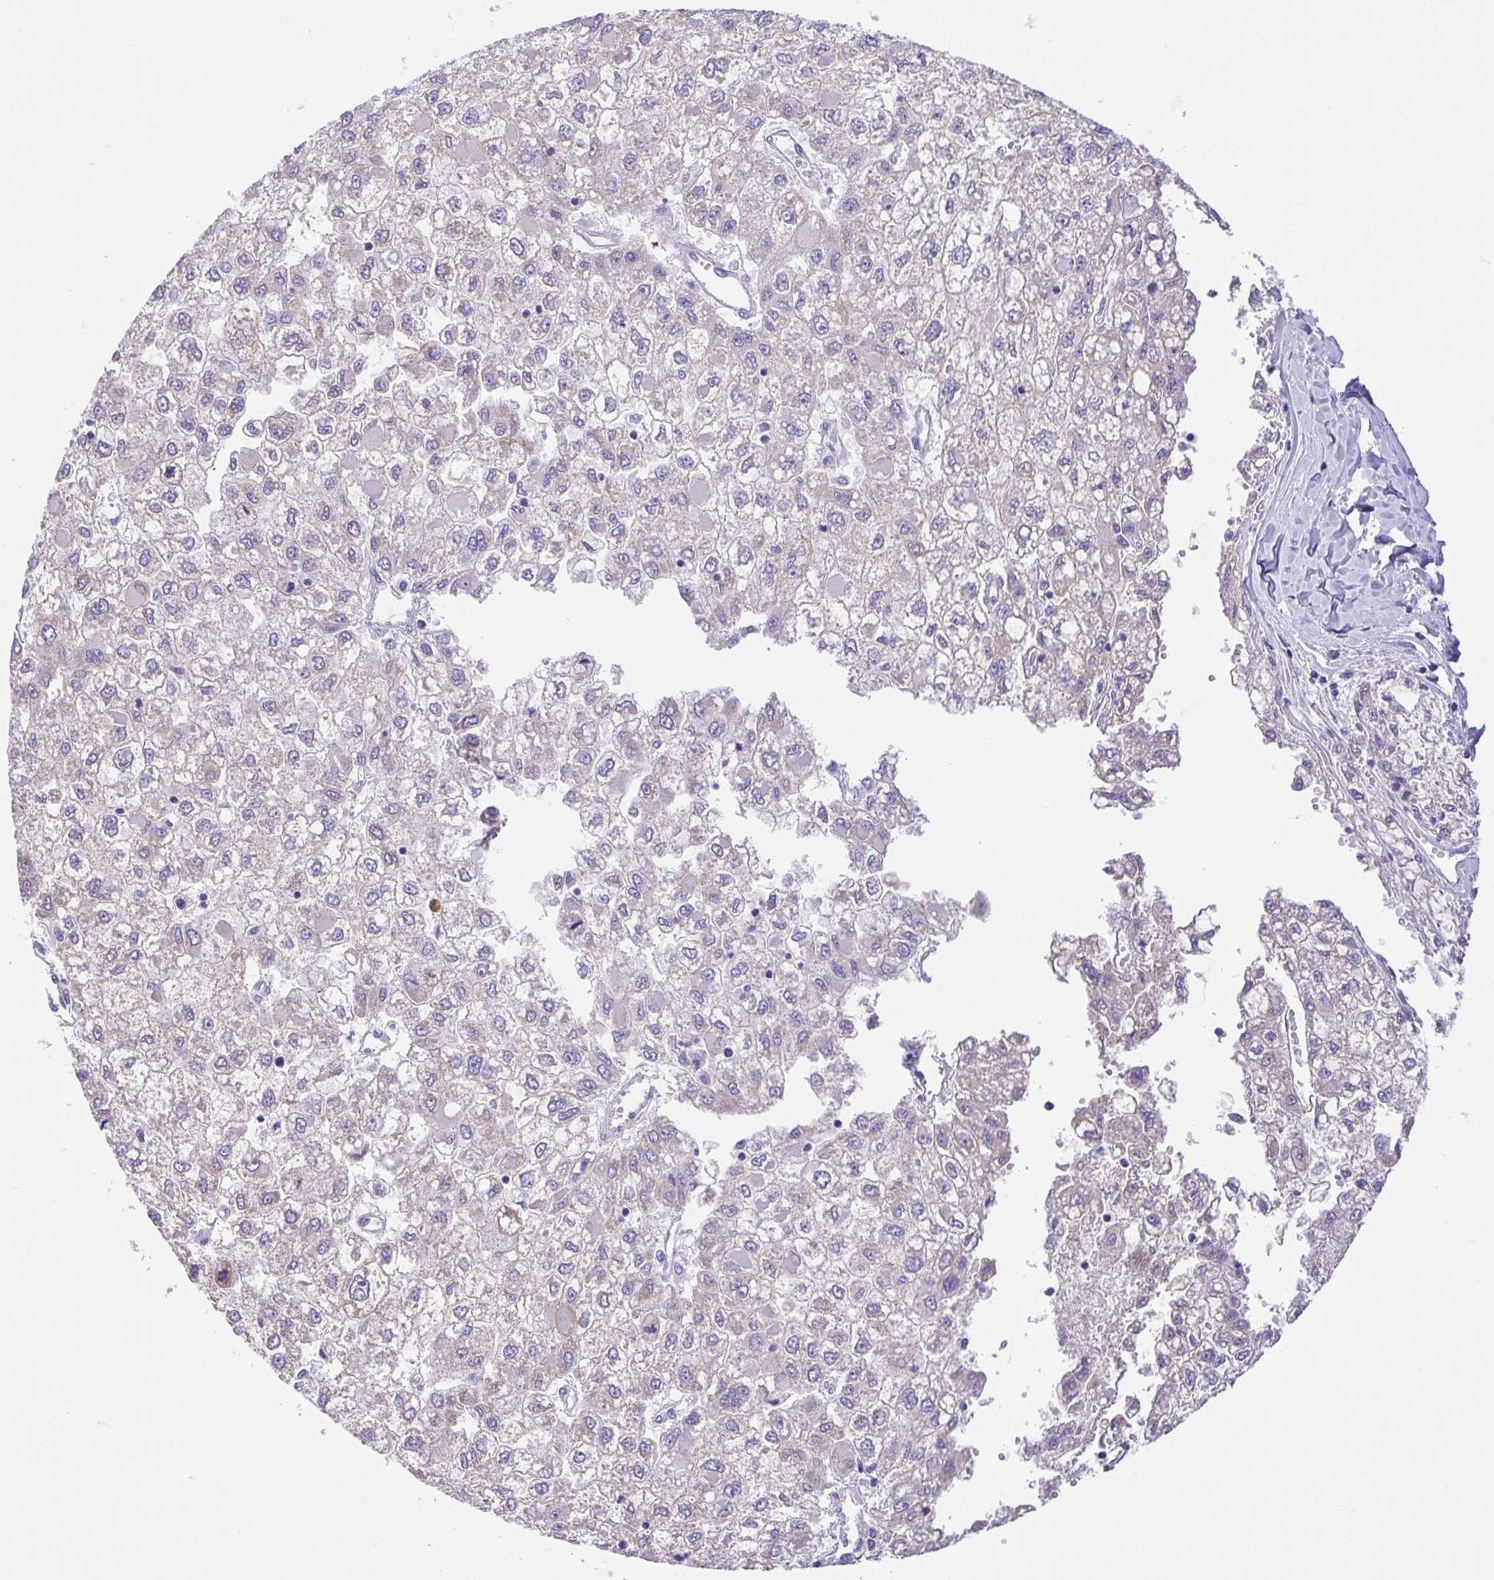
{"staining": {"intensity": "negative", "quantity": "none", "location": "none"}, "tissue": "liver cancer", "cell_type": "Tumor cells", "image_type": "cancer", "snomed": [{"axis": "morphology", "description": "Carcinoma, Hepatocellular, NOS"}, {"axis": "topography", "description": "Liver"}], "caption": "A high-resolution histopathology image shows IHC staining of liver cancer (hepatocellular carcinoma), which shows no significant staining in tumor cells.", "gene": "SLC13A1", "patient": {"sex": "male", "age": 40}}